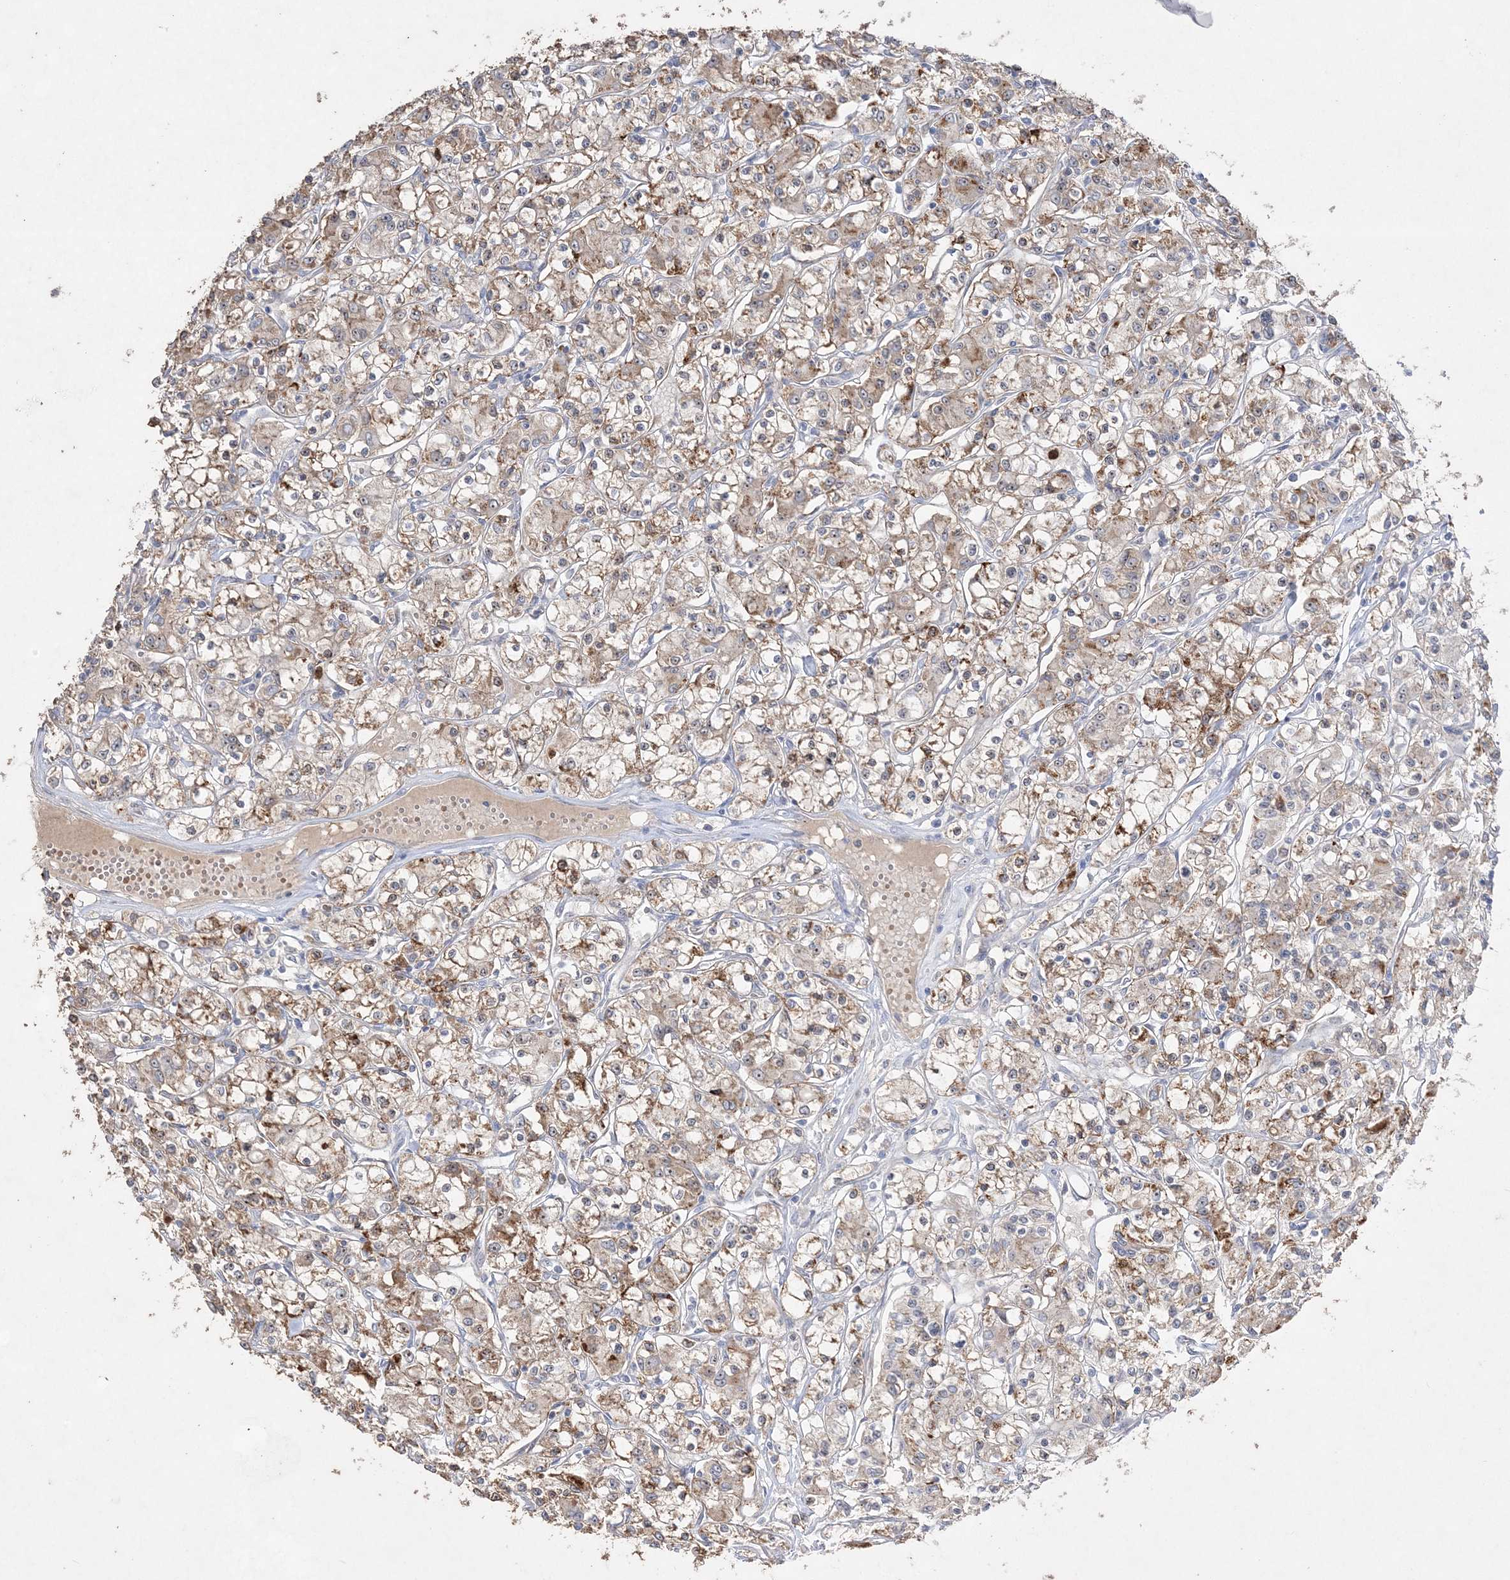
{"staining": {"intensity": "moderate", "quantity": "25%-75%", "location": "cytoplasmic/membranous"}, "tissue": "renal cancer", "cell_type": "Tumor cells", "image_type": "cancer", "snomed": [{"axis": "morphology", "description": "Adenocarcinoma, NOS"}, {"axis": "topography", "description": "Kidney"}], "caption": "Protein staining displays moderate cytoplasmic/membranous positivity in approximately 25%-75% of tumor cells in renal cancer. (IHC, brightfield microscopy, high magnification).", "gene": "NOP16", "patient": {"sex": "female", "age": 59}}